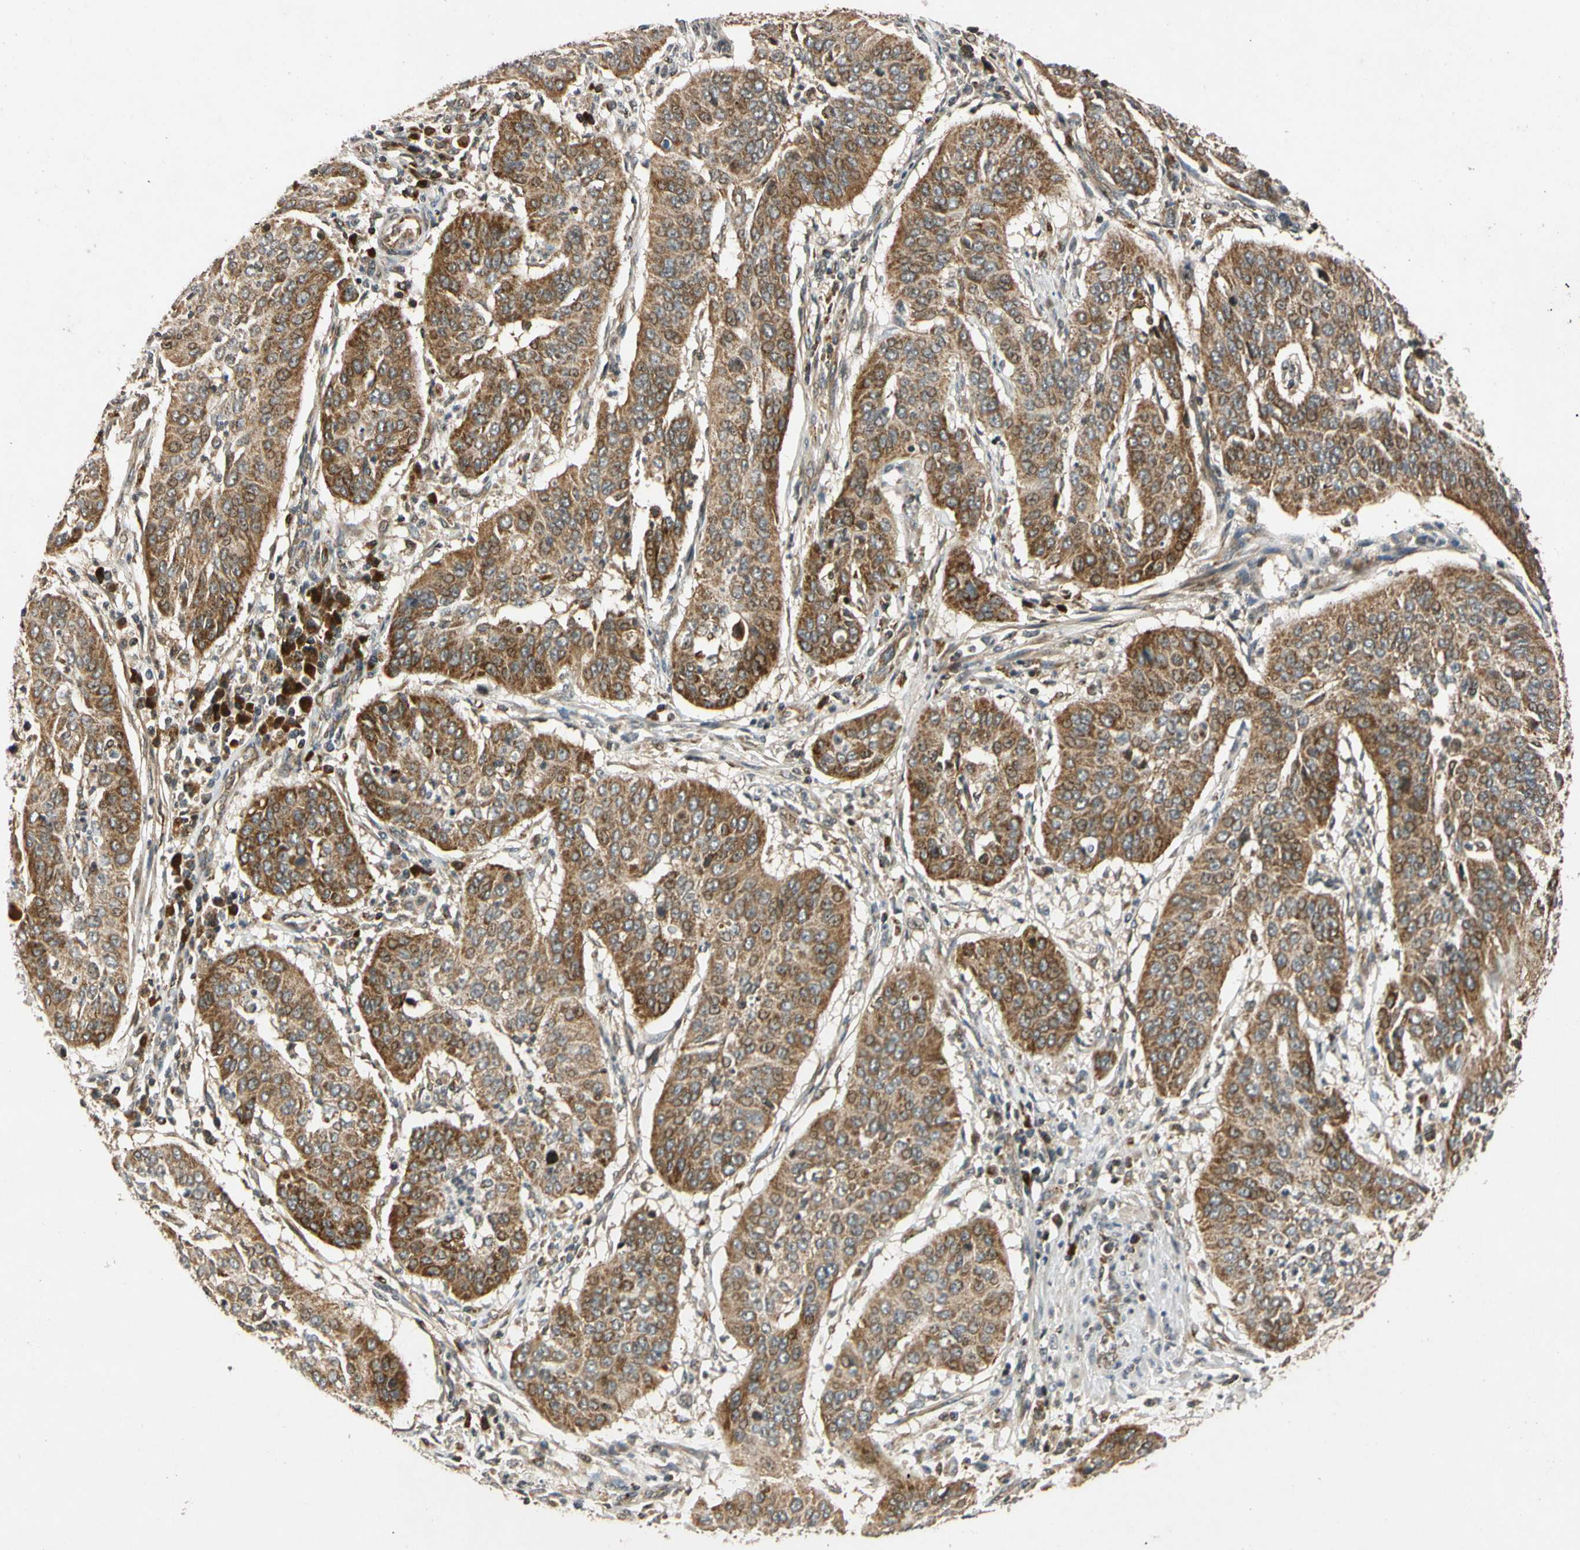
{"staining": {"intensity": "strong", "quantity": ">75%", "location": "cytoplasmic/membranous"}, "tissue": "cervical cancer", "cell_type": "Tumor cells", "image_type": "cancer", "snomed": [{"axis": "morphology", "description": "Normal tissue, NOS"}, {"axis": "morphology", "description": "Squamous cell carcinoma, NOS"}, {"axis": "topography", "description": "Cervix"}], "caption": "Cervical cancer (squamous cell carcinoma) stained for a protein demonstrates strong cytoplasmic/membranous positivity in tumor cells. (IHC, brightfield microscopy, high magnification).", "gene": "MRPS22", "patient": {"sex": "female", "age": 39}}